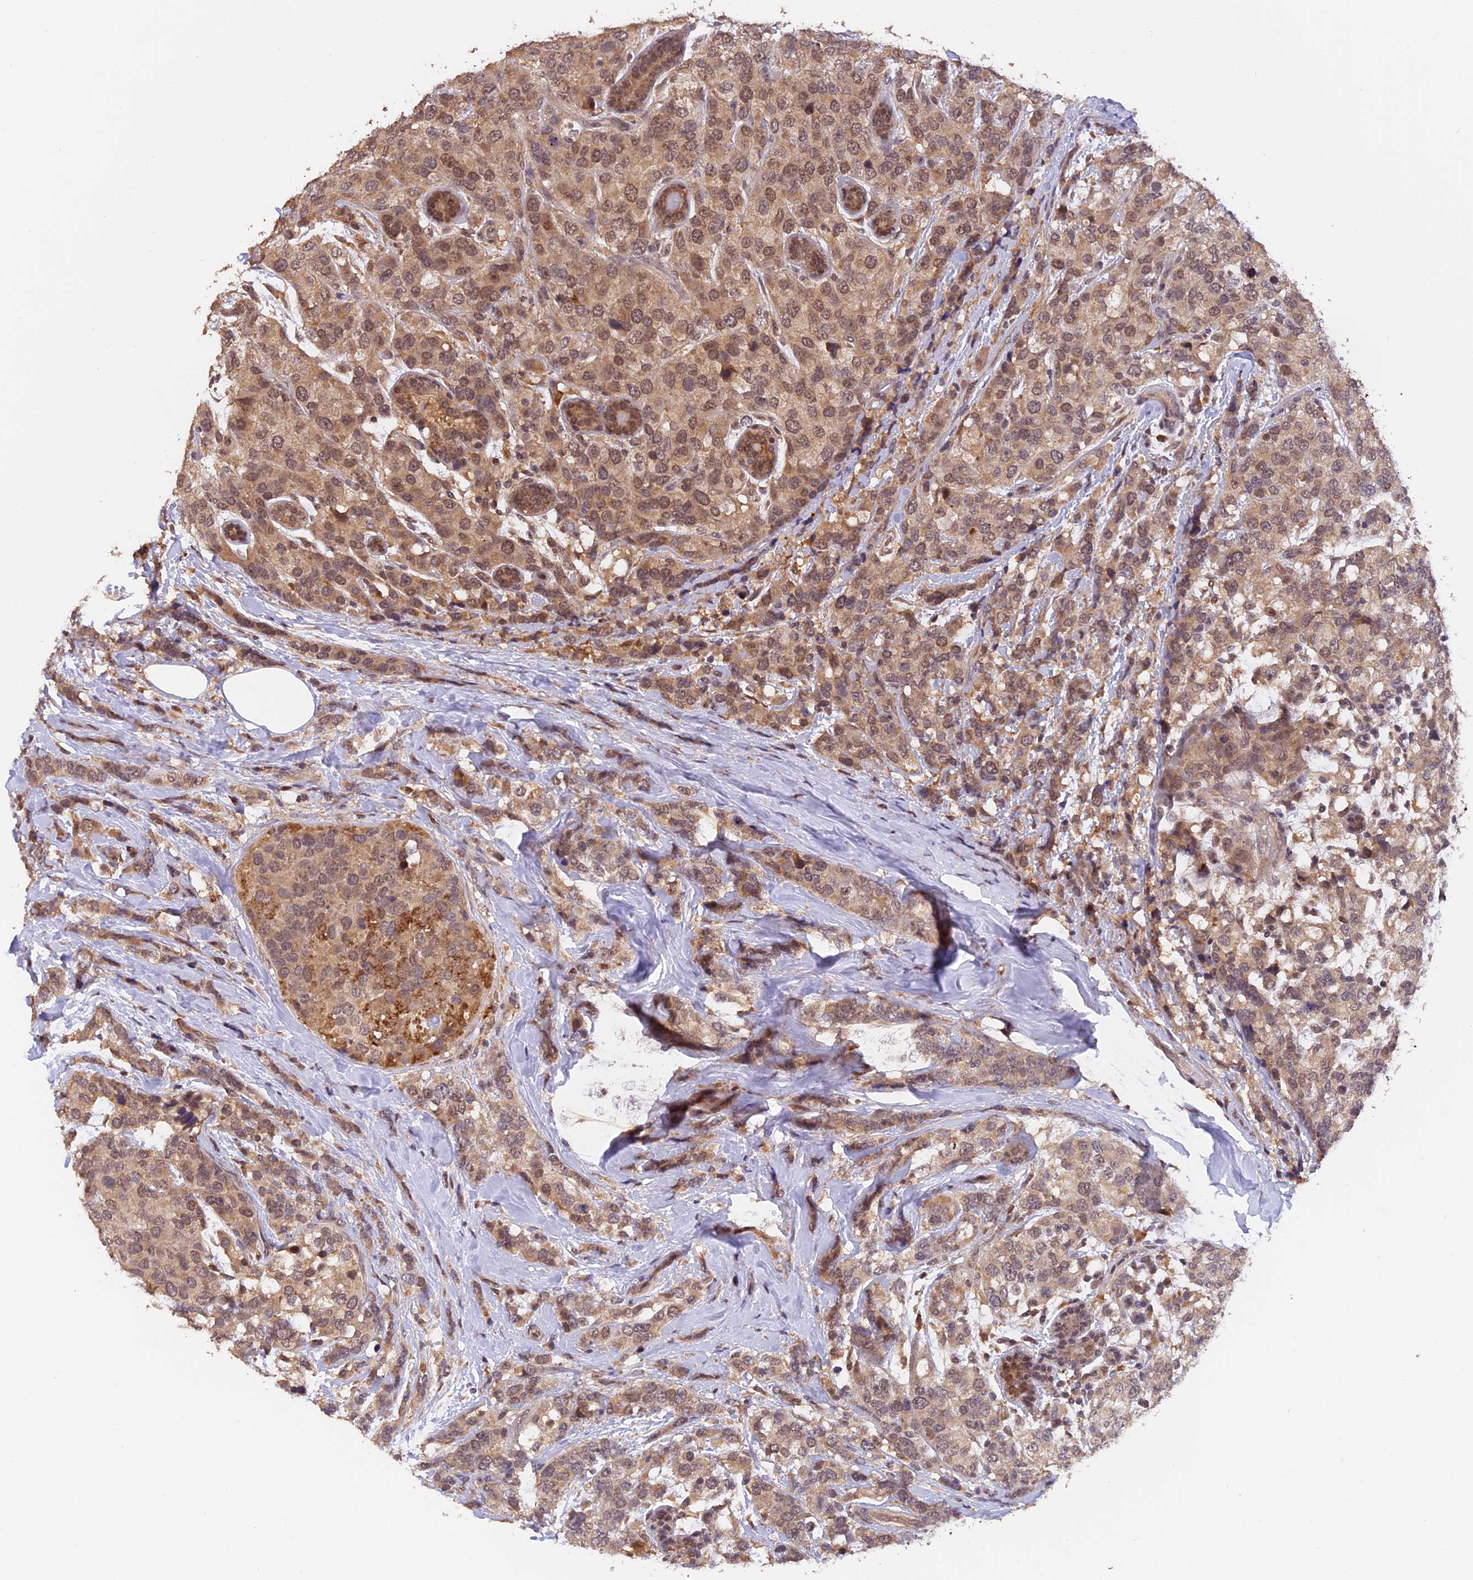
{"staining": {"intensity": "moderate", "quantity": ">75%", "location": "cytoplasmic/membranous,nuclear"}, "tissue": "breast cancer", "cell_type": "Tumor cells", "image_type": "cancer", "snomed": [{"axis": "morphology", "description": "Lobular carcinoma"}, {"axis": "topography", "description": "Breast"}], "caption": "Breast cancer (lobular carcinoma) was stained to show a protein in brown. There is medium levels of moderate cytoplasmic/membranous and nuclear expression in approximately >75% of tumor cells. (Brightfield microscopy of DAB IHC at high magnification).", "gene": "MNS1", "patient": {"sex": "female", "age": 59}}